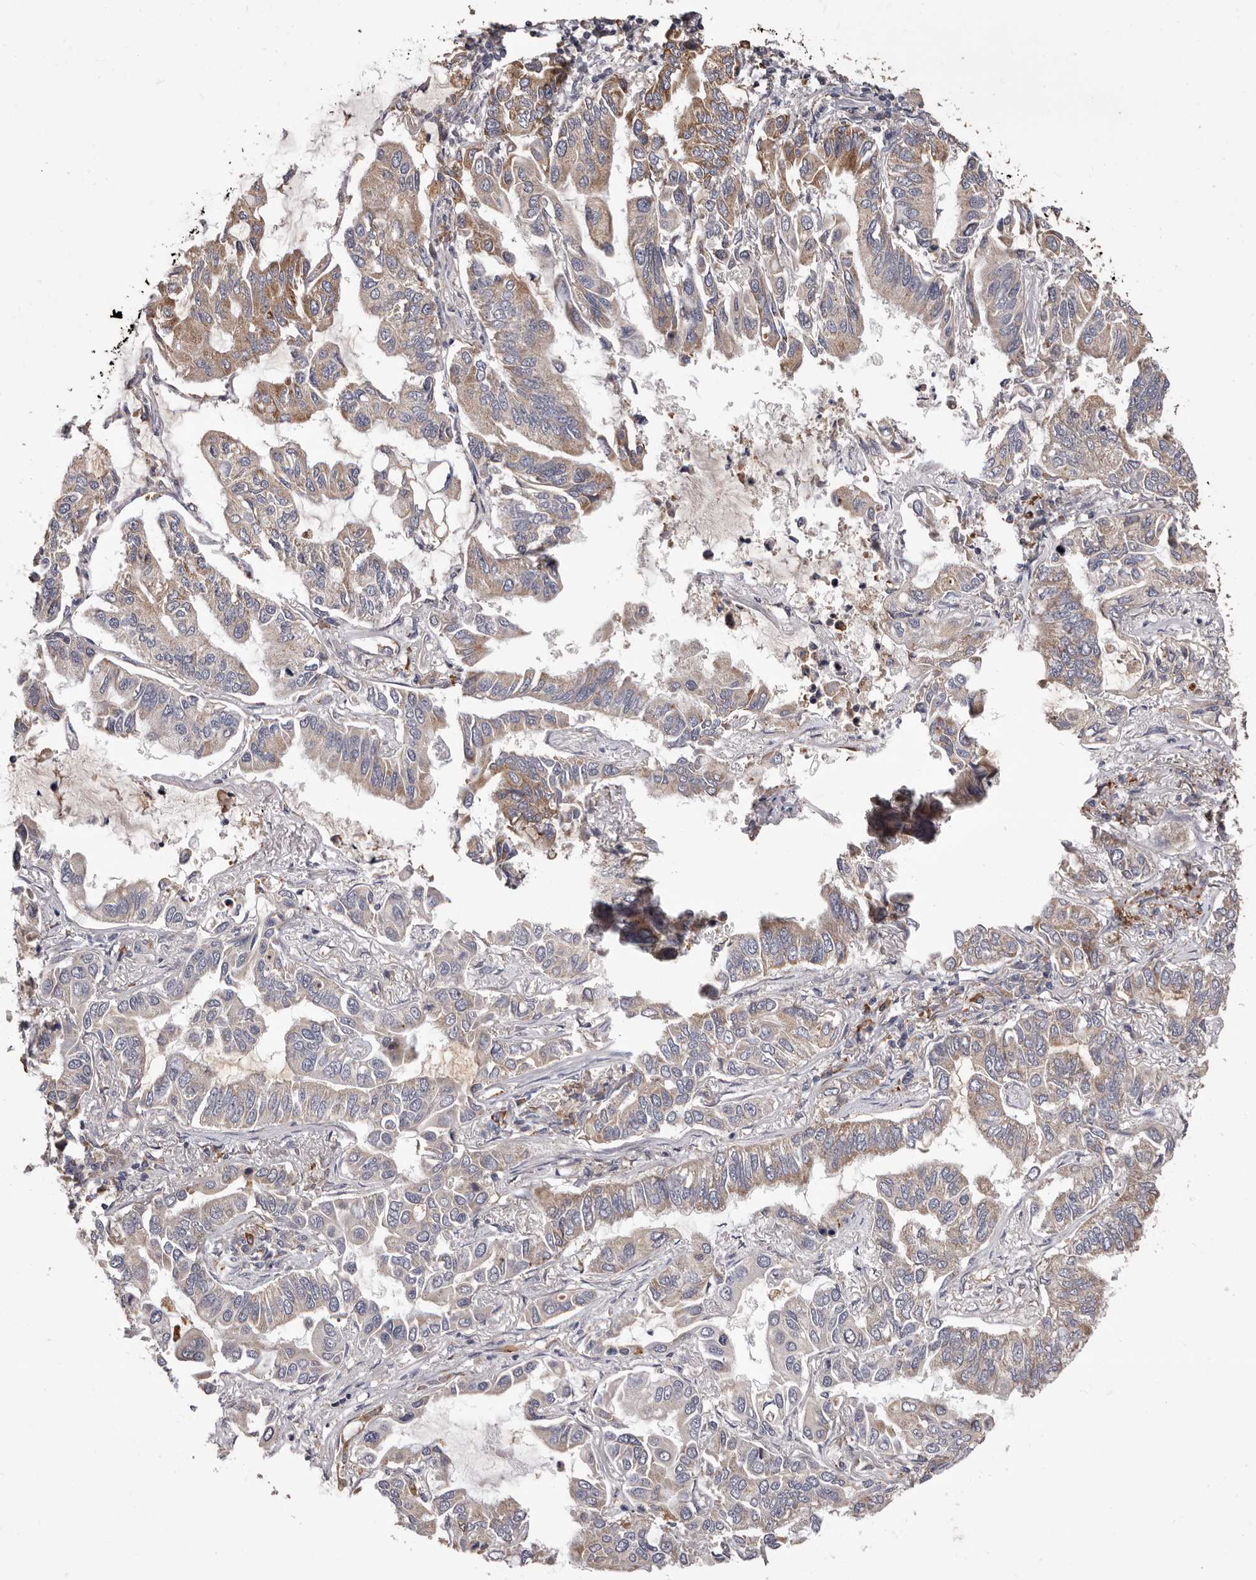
{"staining": {"intensity": "moderate", "quantity": "<25%", "location": "cytoplasmic/membranous"}, "tissue": "lung cancer", "cell_type": "Tumor cells", "image_type": "cancer", "snomed": [{"axis": "morphology", "description": "Adenocarcinoma, NOS"}, {"axis": "topography", "description": "Lung"}], "caption": "Brown immunohistochemical staining in lung cancer displays moderate cytoplasmic/membranous positivity in approximately <25% of tumor cells. Nuclei are stained in blue.", "gene": "ETNK1", "patient": {"sex": "male", "age": 64}}